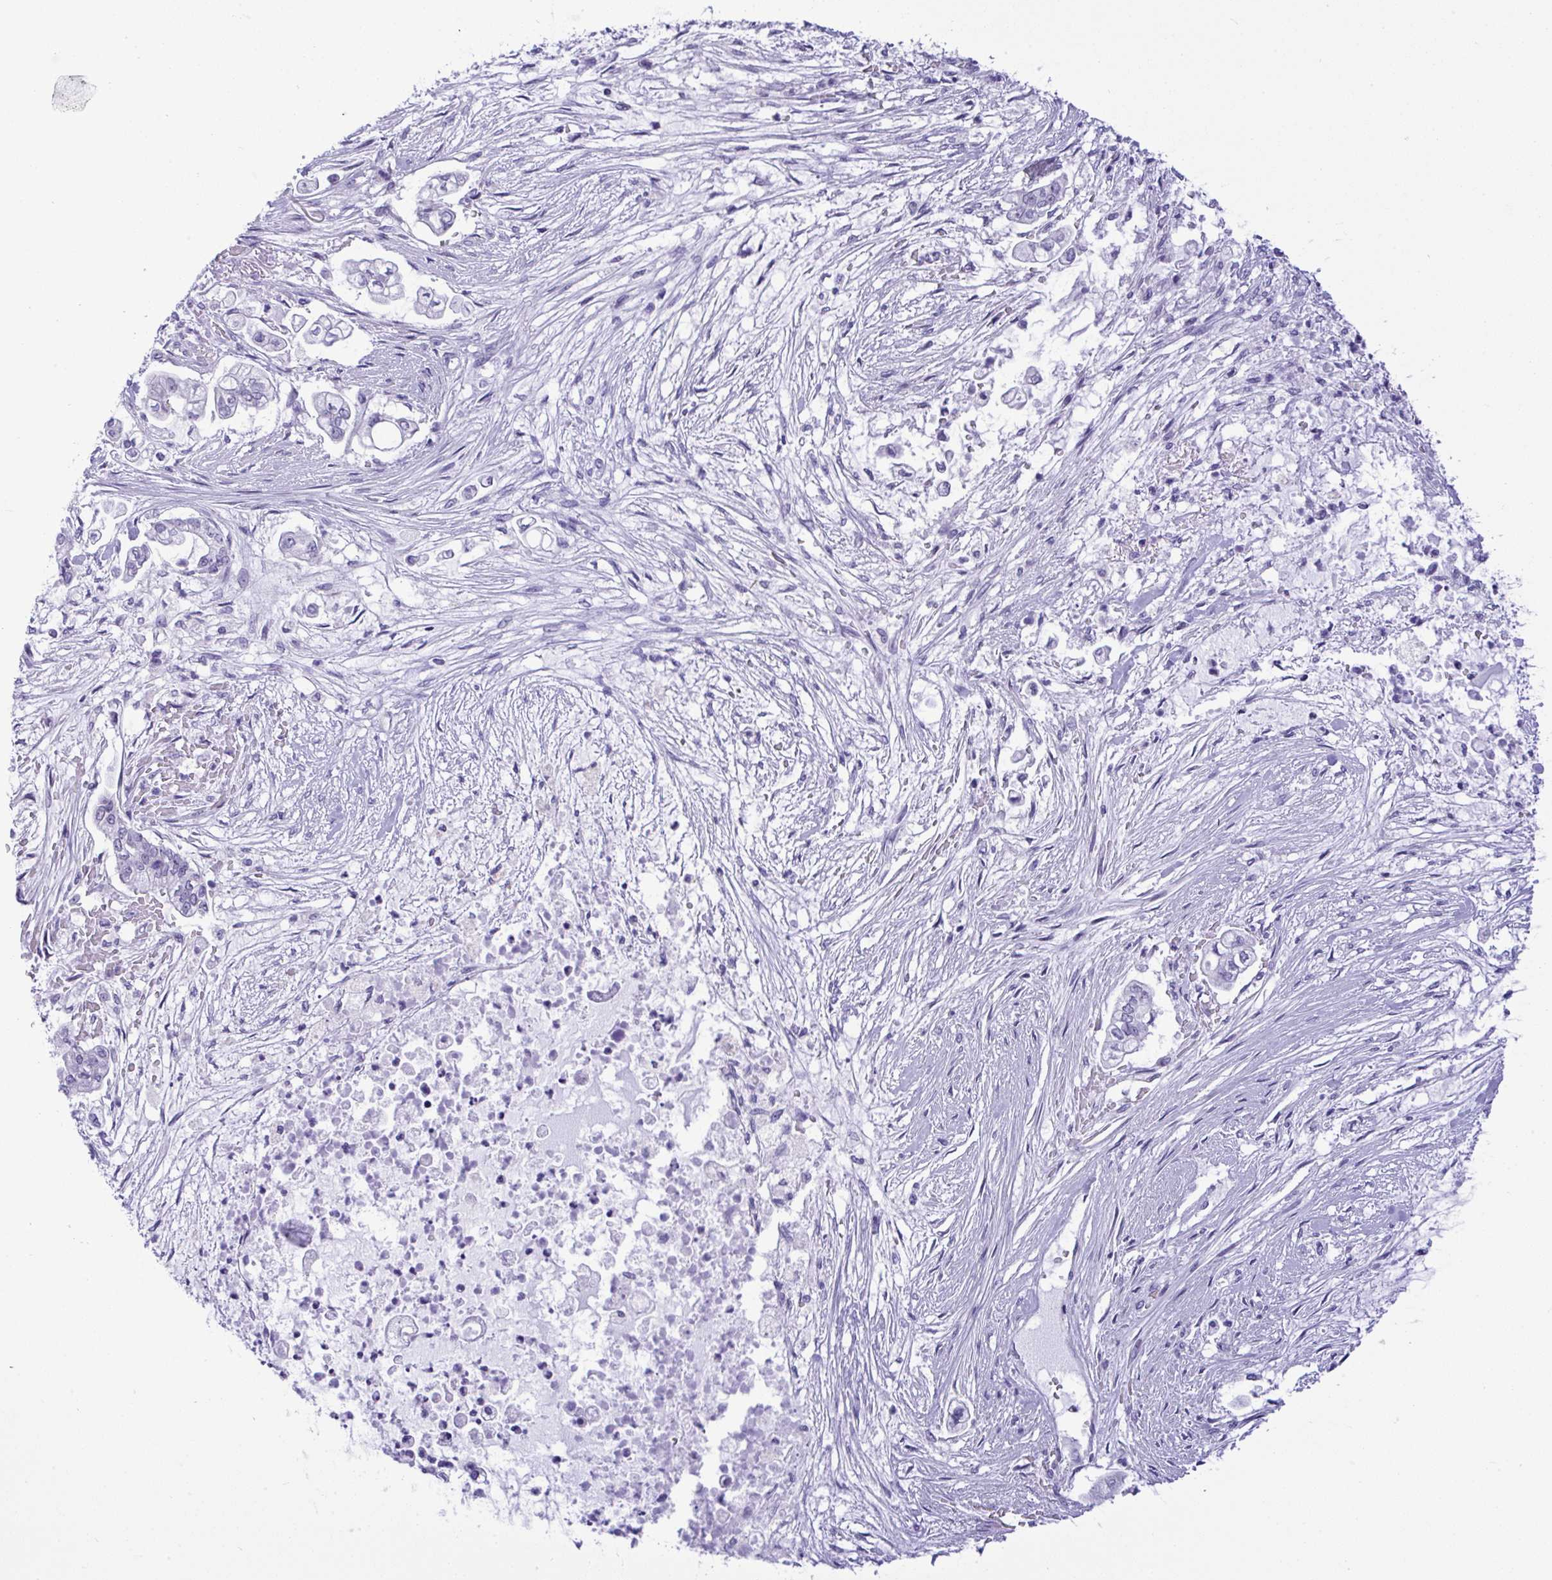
{"staining": {"intensity": "negative", "quantity": "none", "location": "none"}, "tissue": "pancreatic cancer", "cell_type": "Tumor cells", "image_type": "cancer", "snomed": [{"axis": "morphology", "description": "Adenocarcinoma, NOS"}, {"axis": "topography", "description": "Pancreas"}], "caption": "The IHC image has no significant staining in tumor cells of pancreatic adenocarcinoma tissue.", "gene": "YBX2", "patient": {"sex": "female", "age": 69}}